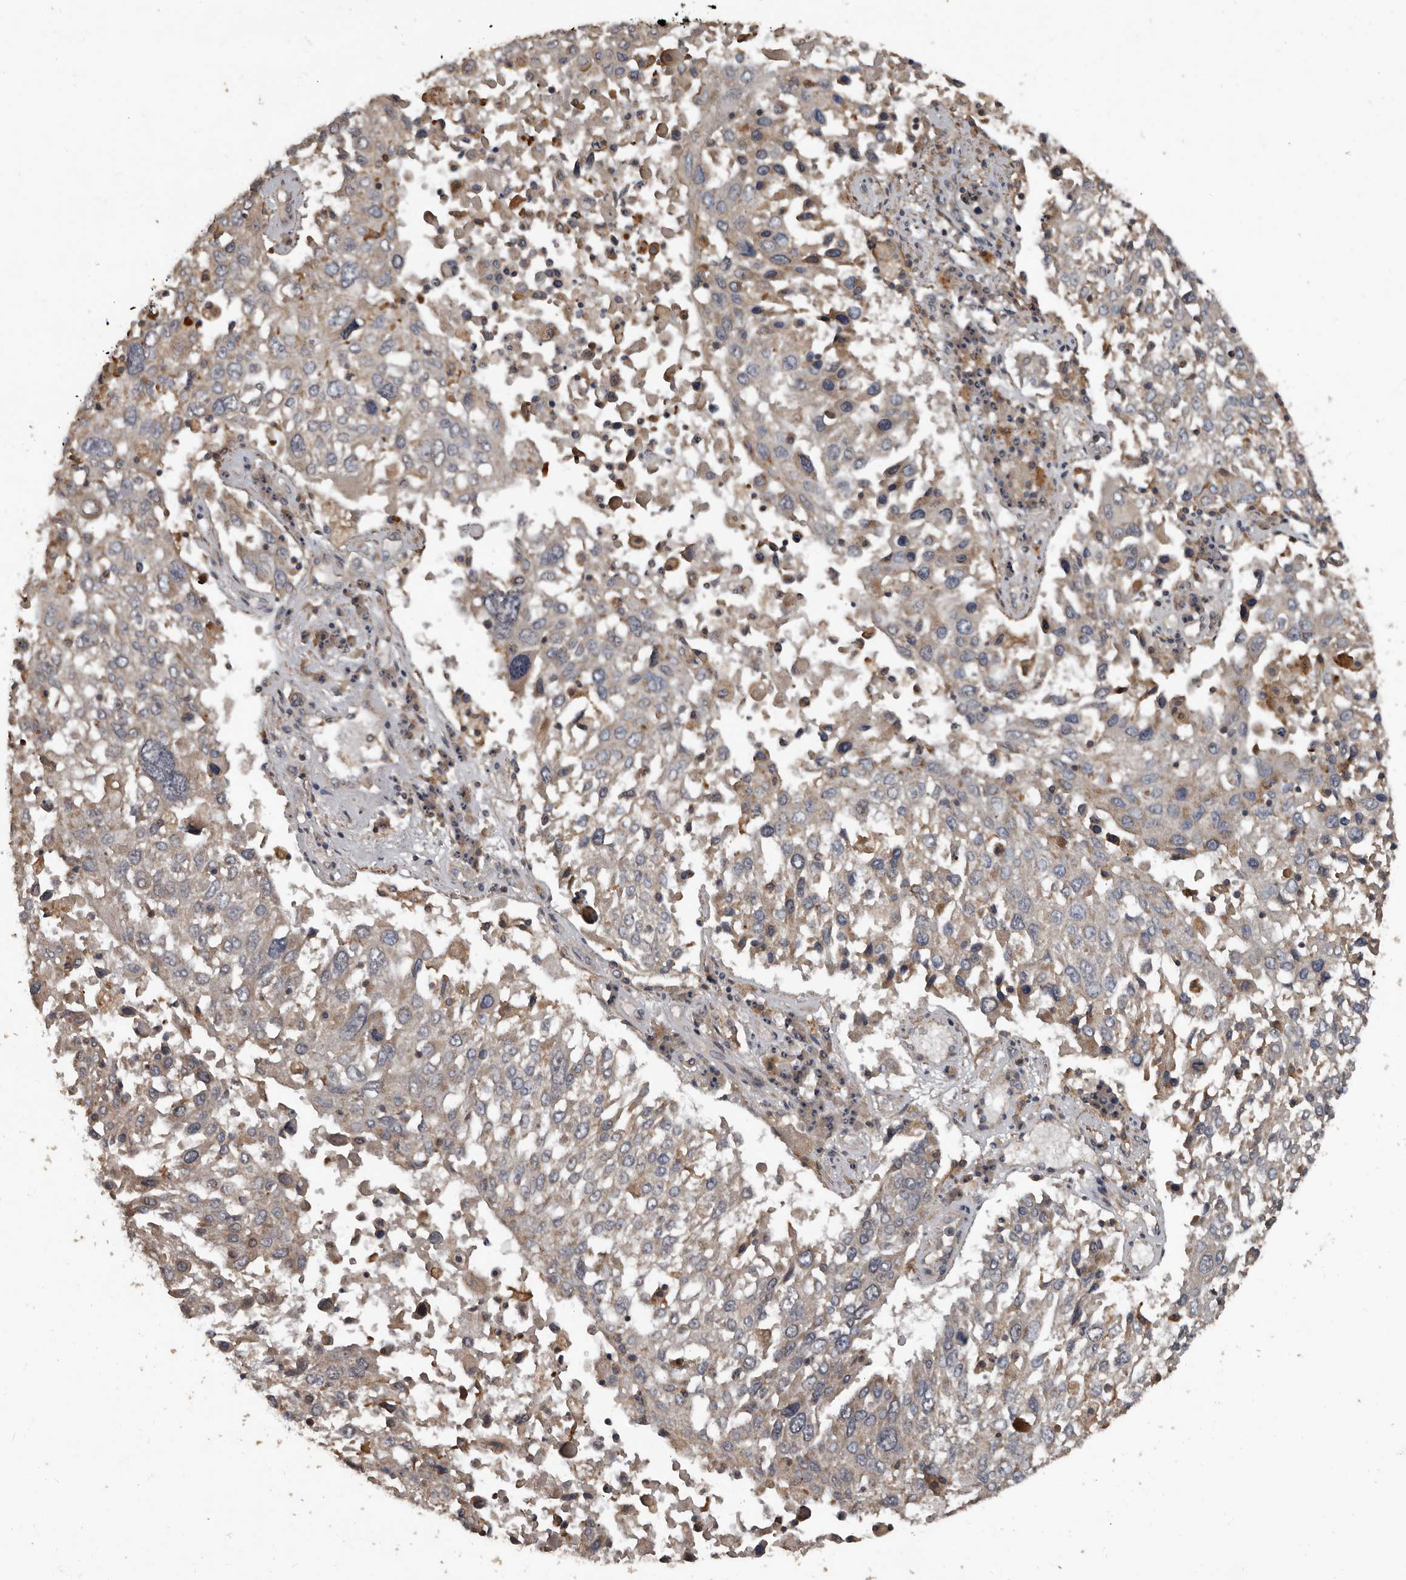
{"staining": {"intensity": "weak", "quantity": "<25%", "location": "cytoplasmic/membranous"}, "tissue": "lung cancer", "cell_type": "Tumor cells", "image_type": "cancer", "snomed": [{"axis": "morphology", "description": "Squamous cell carcinoma, NOS"}, {"axis": "topography", "description": "Lung"}], "caption": "IHC histopathology image of squamous cell carcinoma (lung) stained for a protein (brown), which shows no expression in tumor cells.", "gene": "GREB1", "patient": {"sex": "male", "age": 65}}